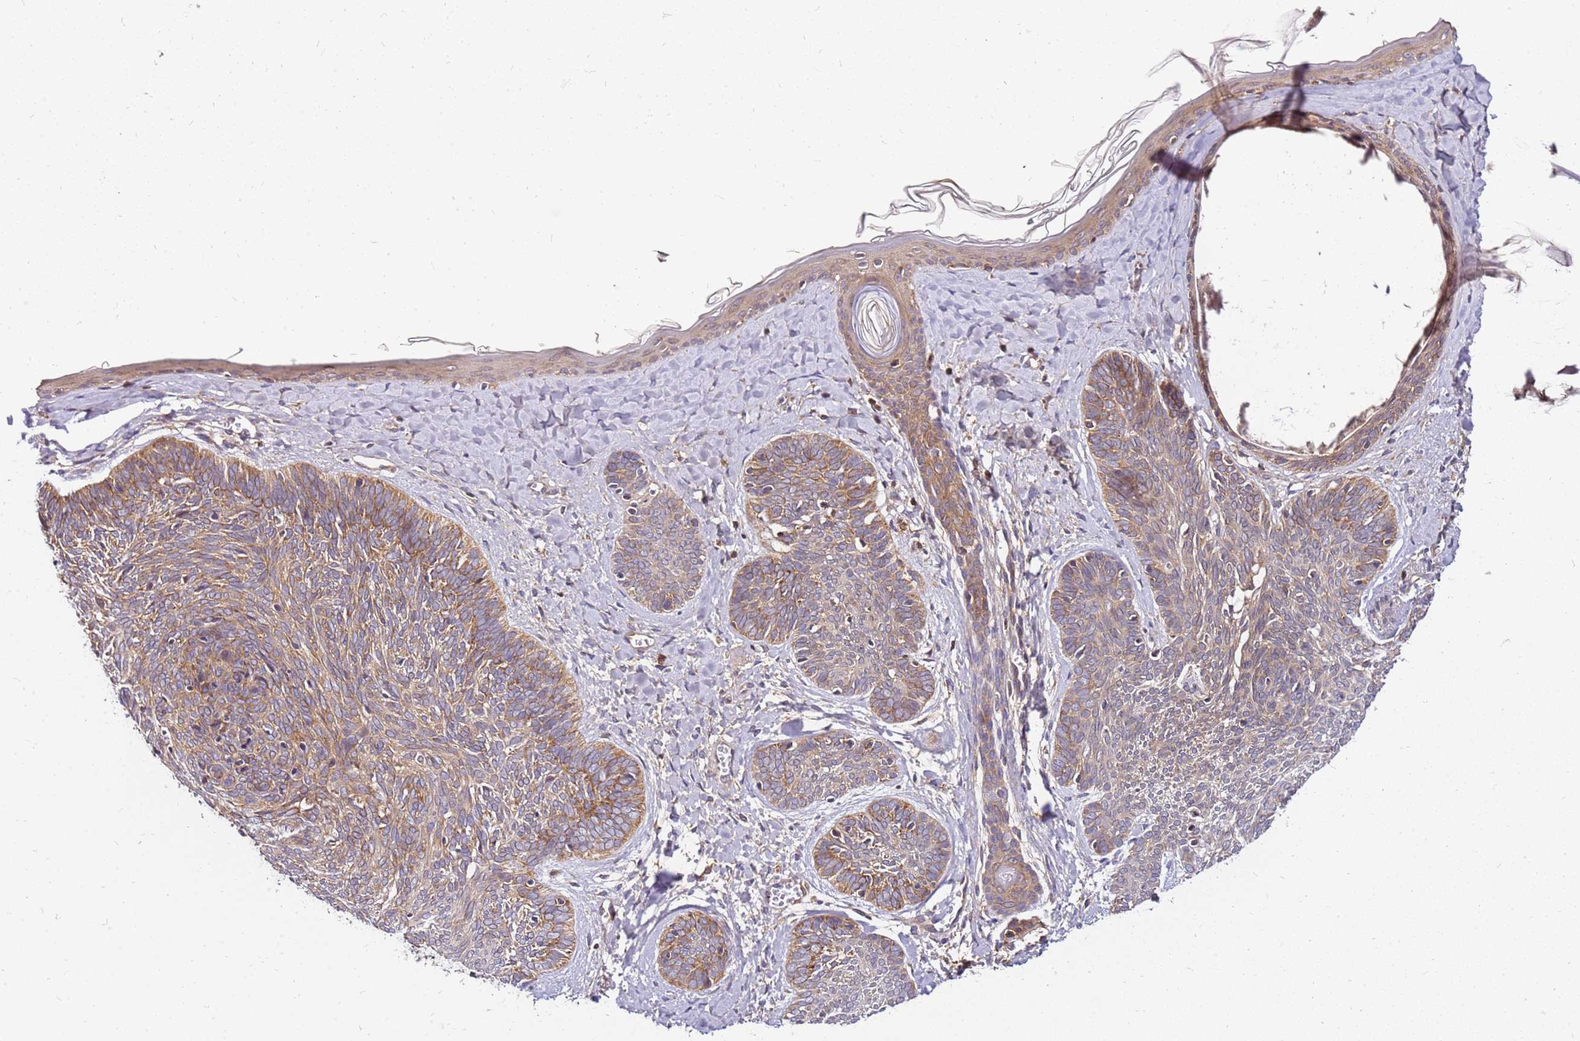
{"staining": {"intensity": "moderate", "quantity": ">75%", "location": "cytoplasmic/membranous"}, "tissue": "skin cancer", "cell_type": "Tumor cells", "image_type": "cancer", "snomed": [{"axis": "morphology", "description": "Basal cell carcinoma"}, {"axis": "topography", "description": "Skin"}], "caption": "Protein staining of skin cancer (basal cell carcinoma) tissue exhibits moderate cytoplasmic/membranous staining in about >75% of tumor cells.", "gene": "PIH1D1", "patient": {"sex": "female", "age": 81}}